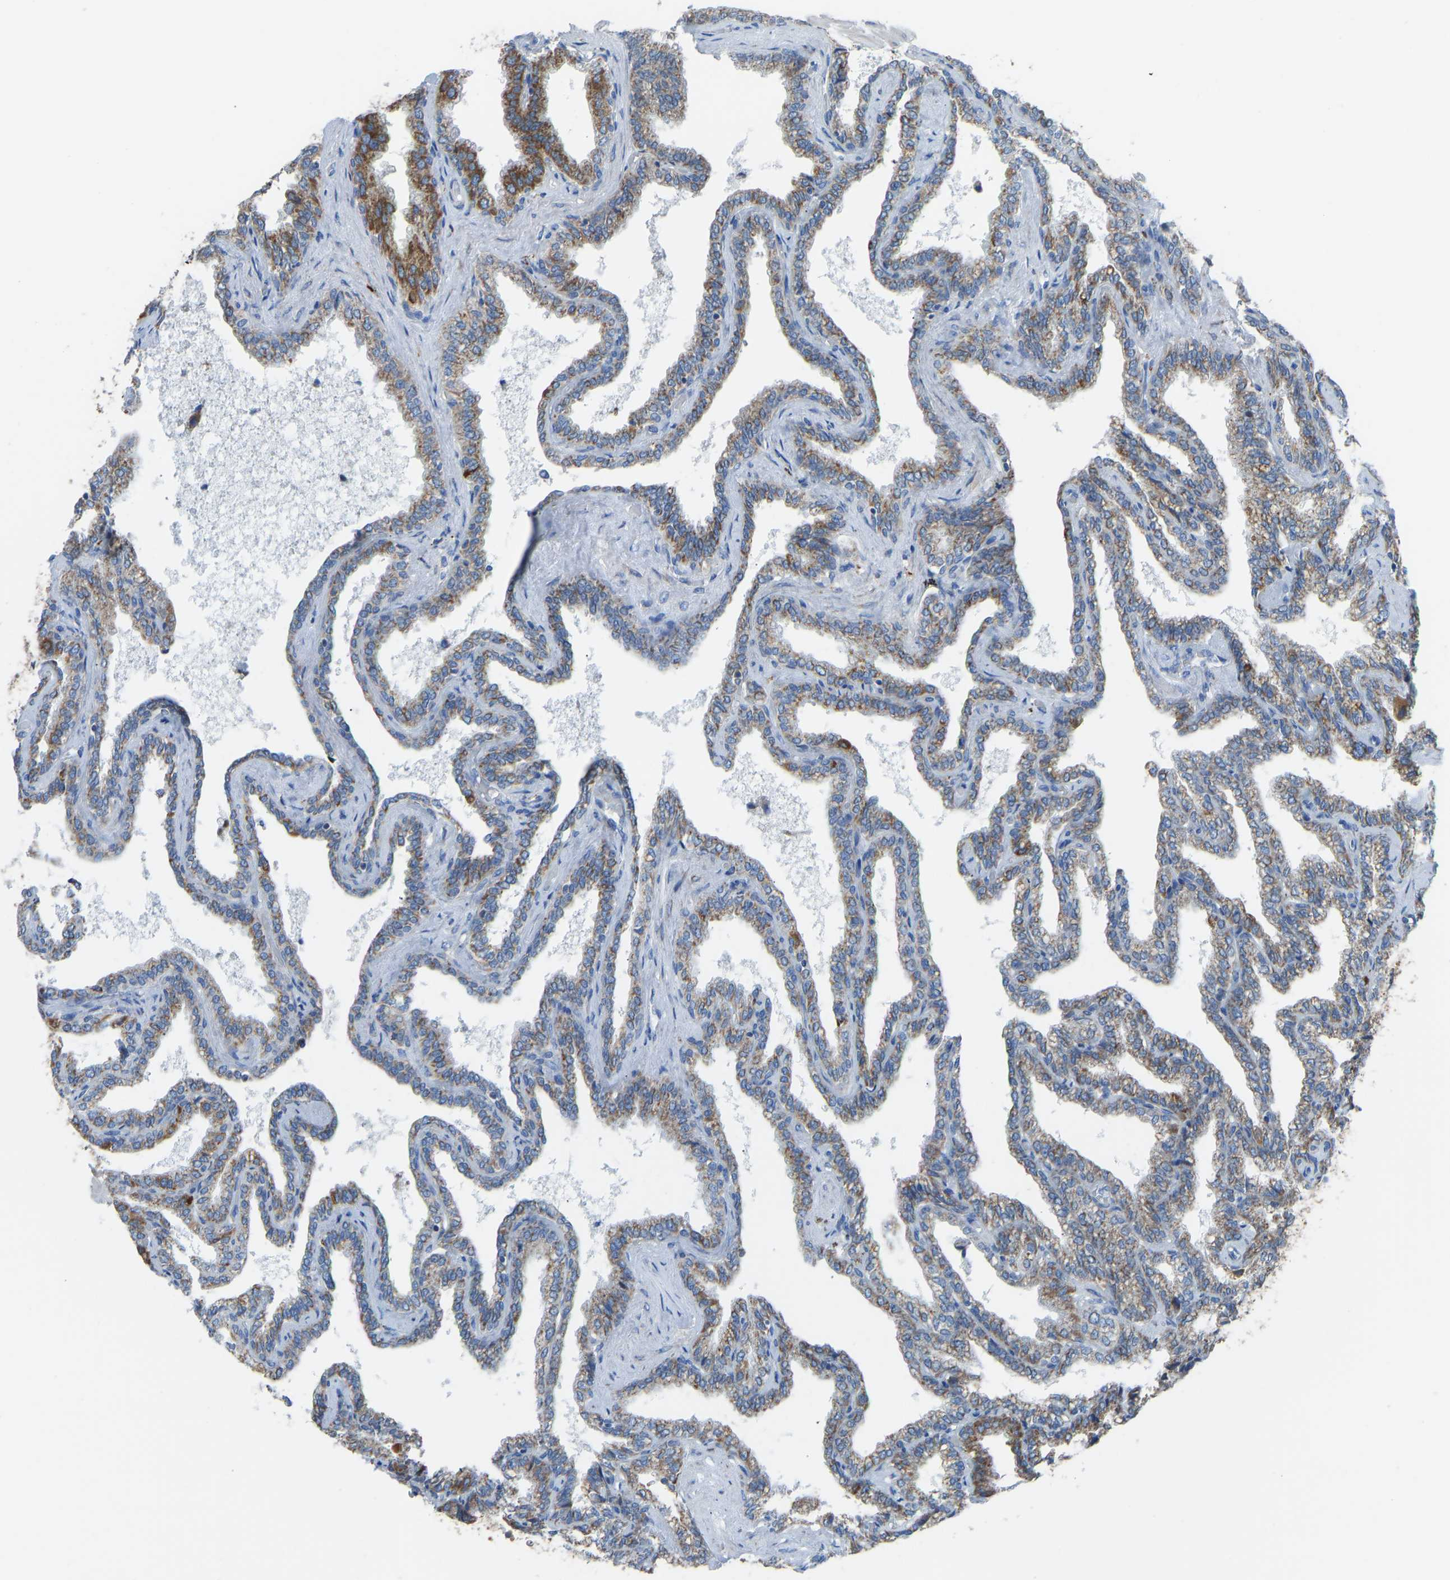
{"staining": {"intensity": "moderate", "quantity": ">75%", "location": "cytoplasmic/membranous"}, "tissue": "seminal vesicle", "cell_type": "Glandular cells", "image_type": "normal", "snomed": [{"axis": "morphology", "description": "Normal tissue, NOS"}, {"axis": "topography", "description": "Seminal veicle"}], "caption": "High-magnification brightfield microscopy of unremarkable seminal vesicle stained with DAB (3,3'-diaminobenzidine) (brown) and counterstained with hematoxylin (blue). glandular cells exhibit moderate cytoplasmic/membranous positivity is seen in approximately>75% of cells.", "gene": "SMIM20", "patient": {"sex": "male", "age": 46}}